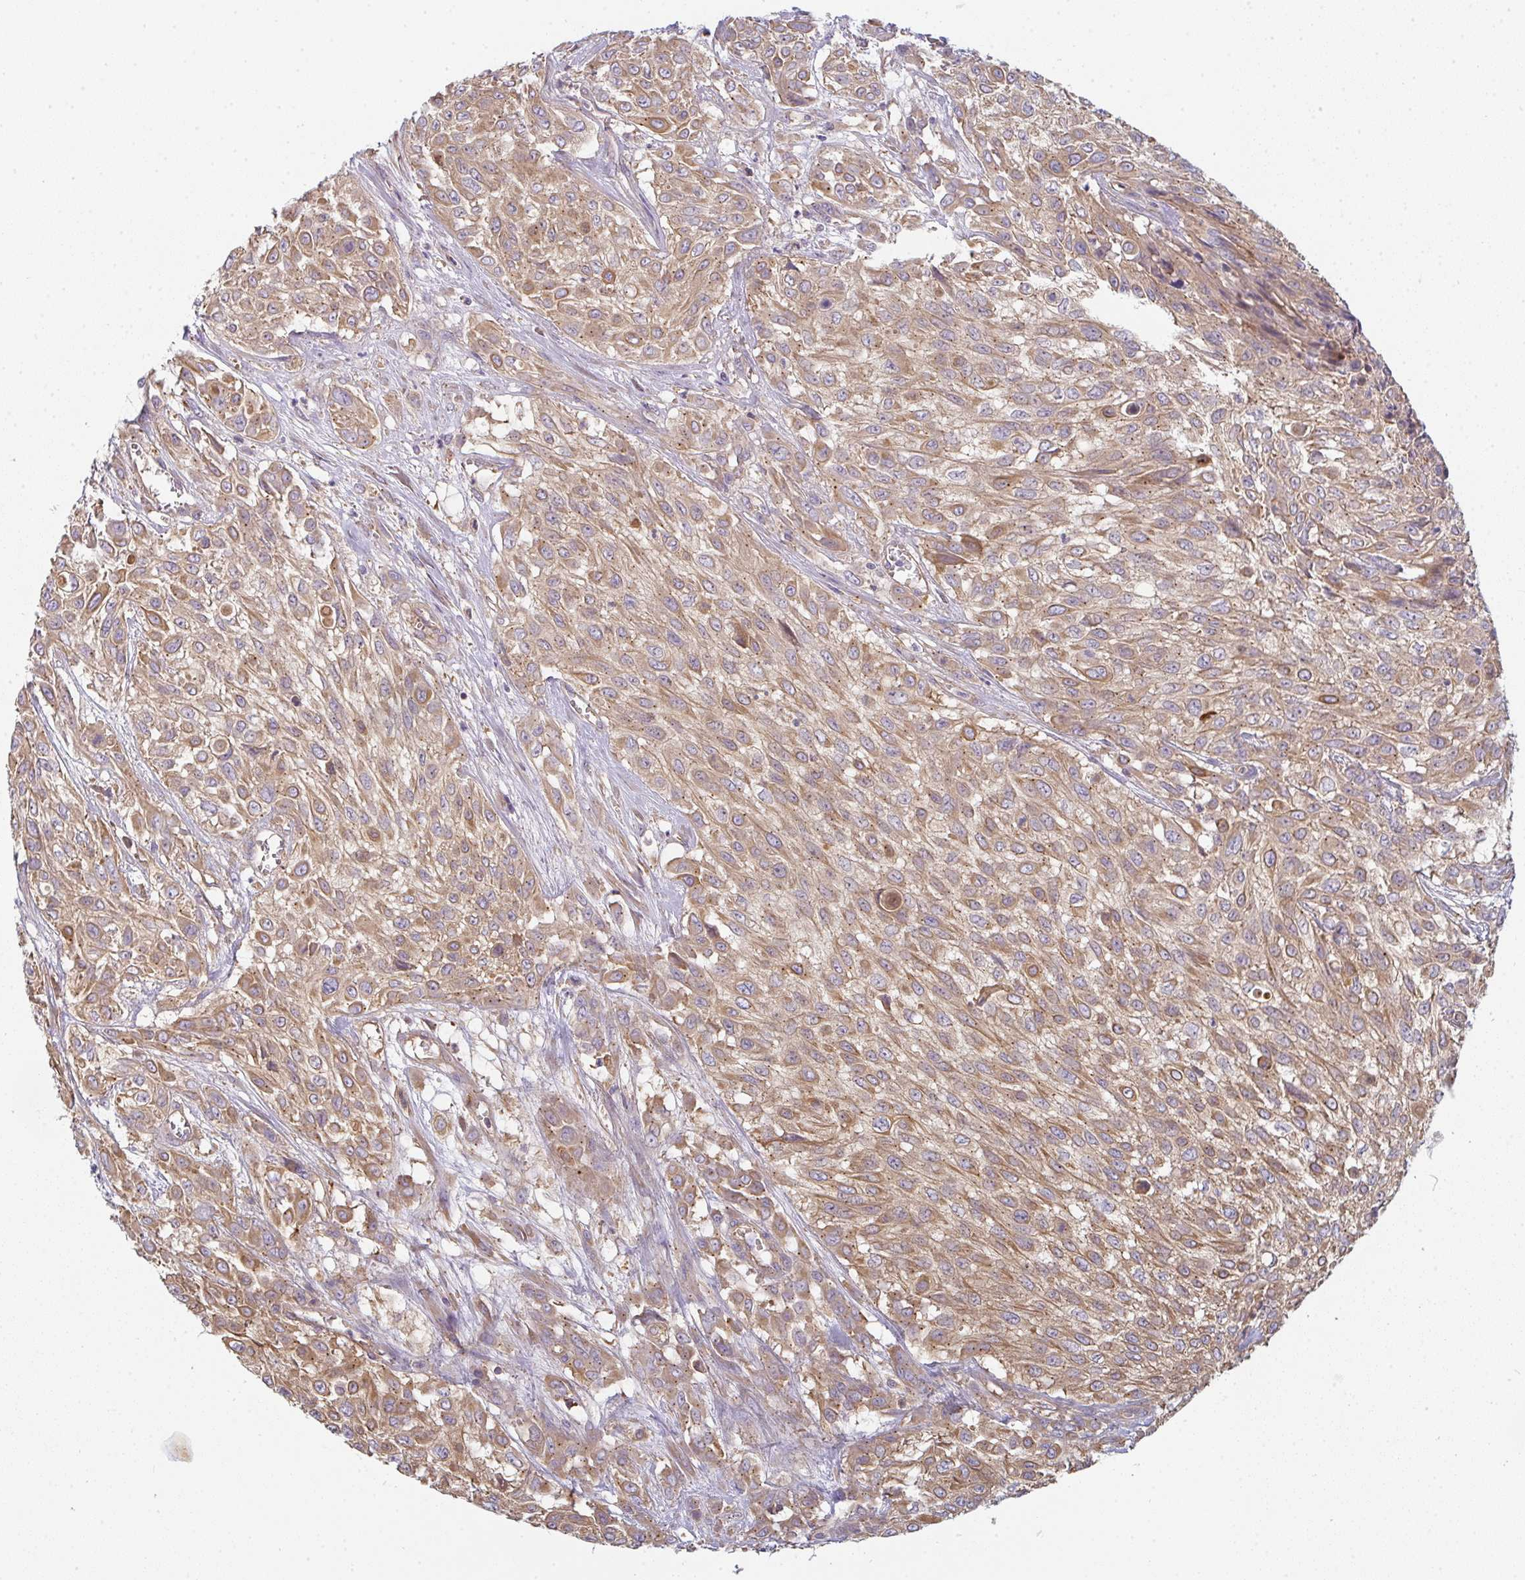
{"staining": {"intensity": "moderate", "quantity": ">75%", "location": "cytoplasmic/membranous"}, "tissue": "urothelial cancer", "cell_type": "Tumor cells", "image_type": "cancer", "snomed": [{"axis": "morphology", "description": "Urothelial carcinoma, High grade"}, {"axis": "topography", "description": "Urinary bladder"}], "caption": "The histopathology image reveals a brown stain indicating the presence of a protein in the cytoplasmic/membranous of tumor cells in high-grade urothelial carcinoma.", "gene": "SNX5", "patient": {"sex": "male", "age": 57}}